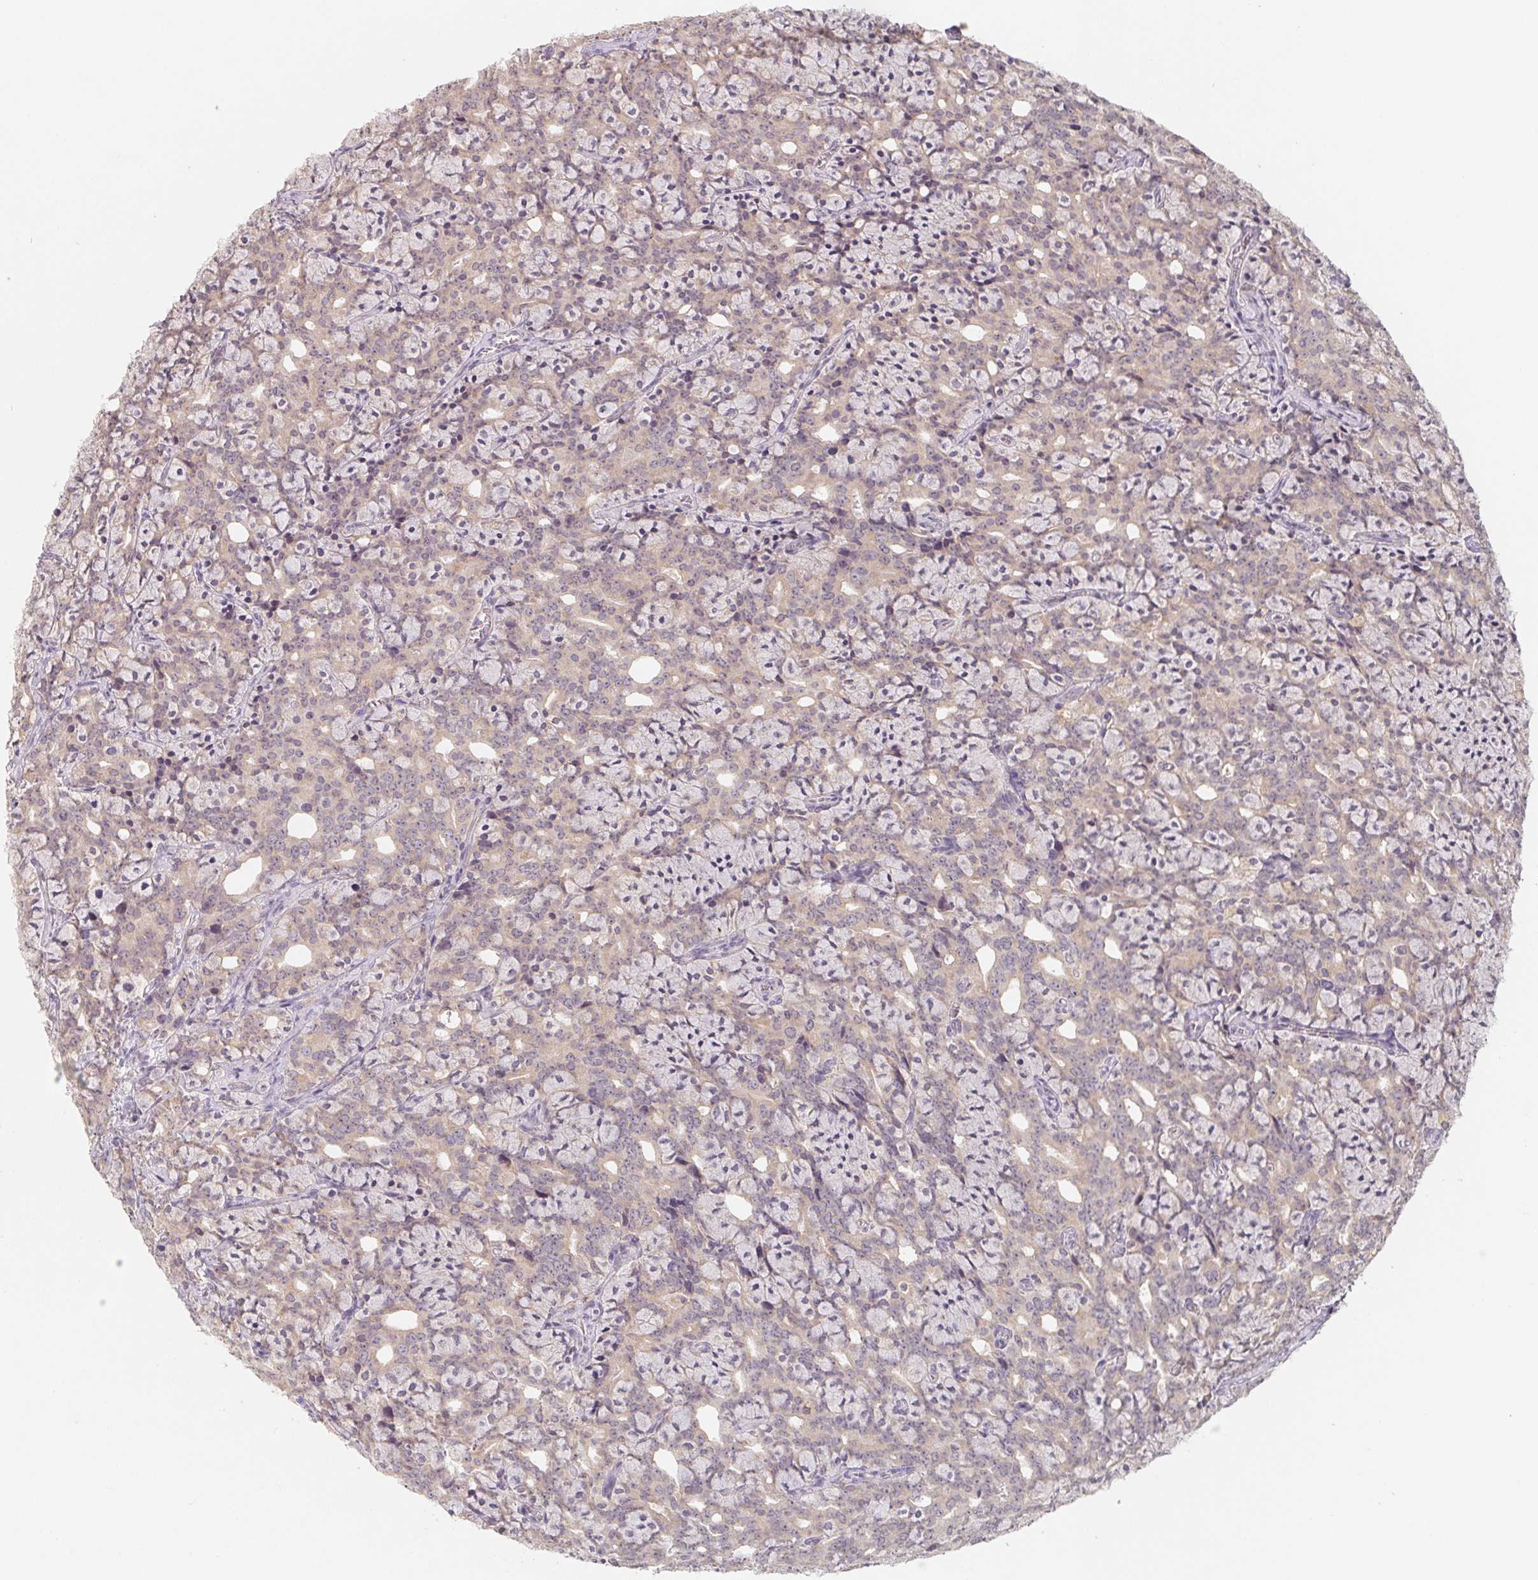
{"staining": {"intensity": "weak", "quantity": ">75%", "location": "cytoplasmic/membranous"}, "tissue": "prostate cancer", "cell_type": "Tumor cells", "image_type": "cancer", "snomed": [{"axis": "morphology", "description": "Adenocarcinoma, High grade"}, {"axis": "topography", "description": "Prostate"}], "caption": "Immunohistochemistry (DAB) staining of human prostate cancer demonstrates weak cytoplasmic/membranous protein staining in about >75% of tumor cells.", "gene": "SOAT1", "patient": {"sex": "male", "age": 84}}